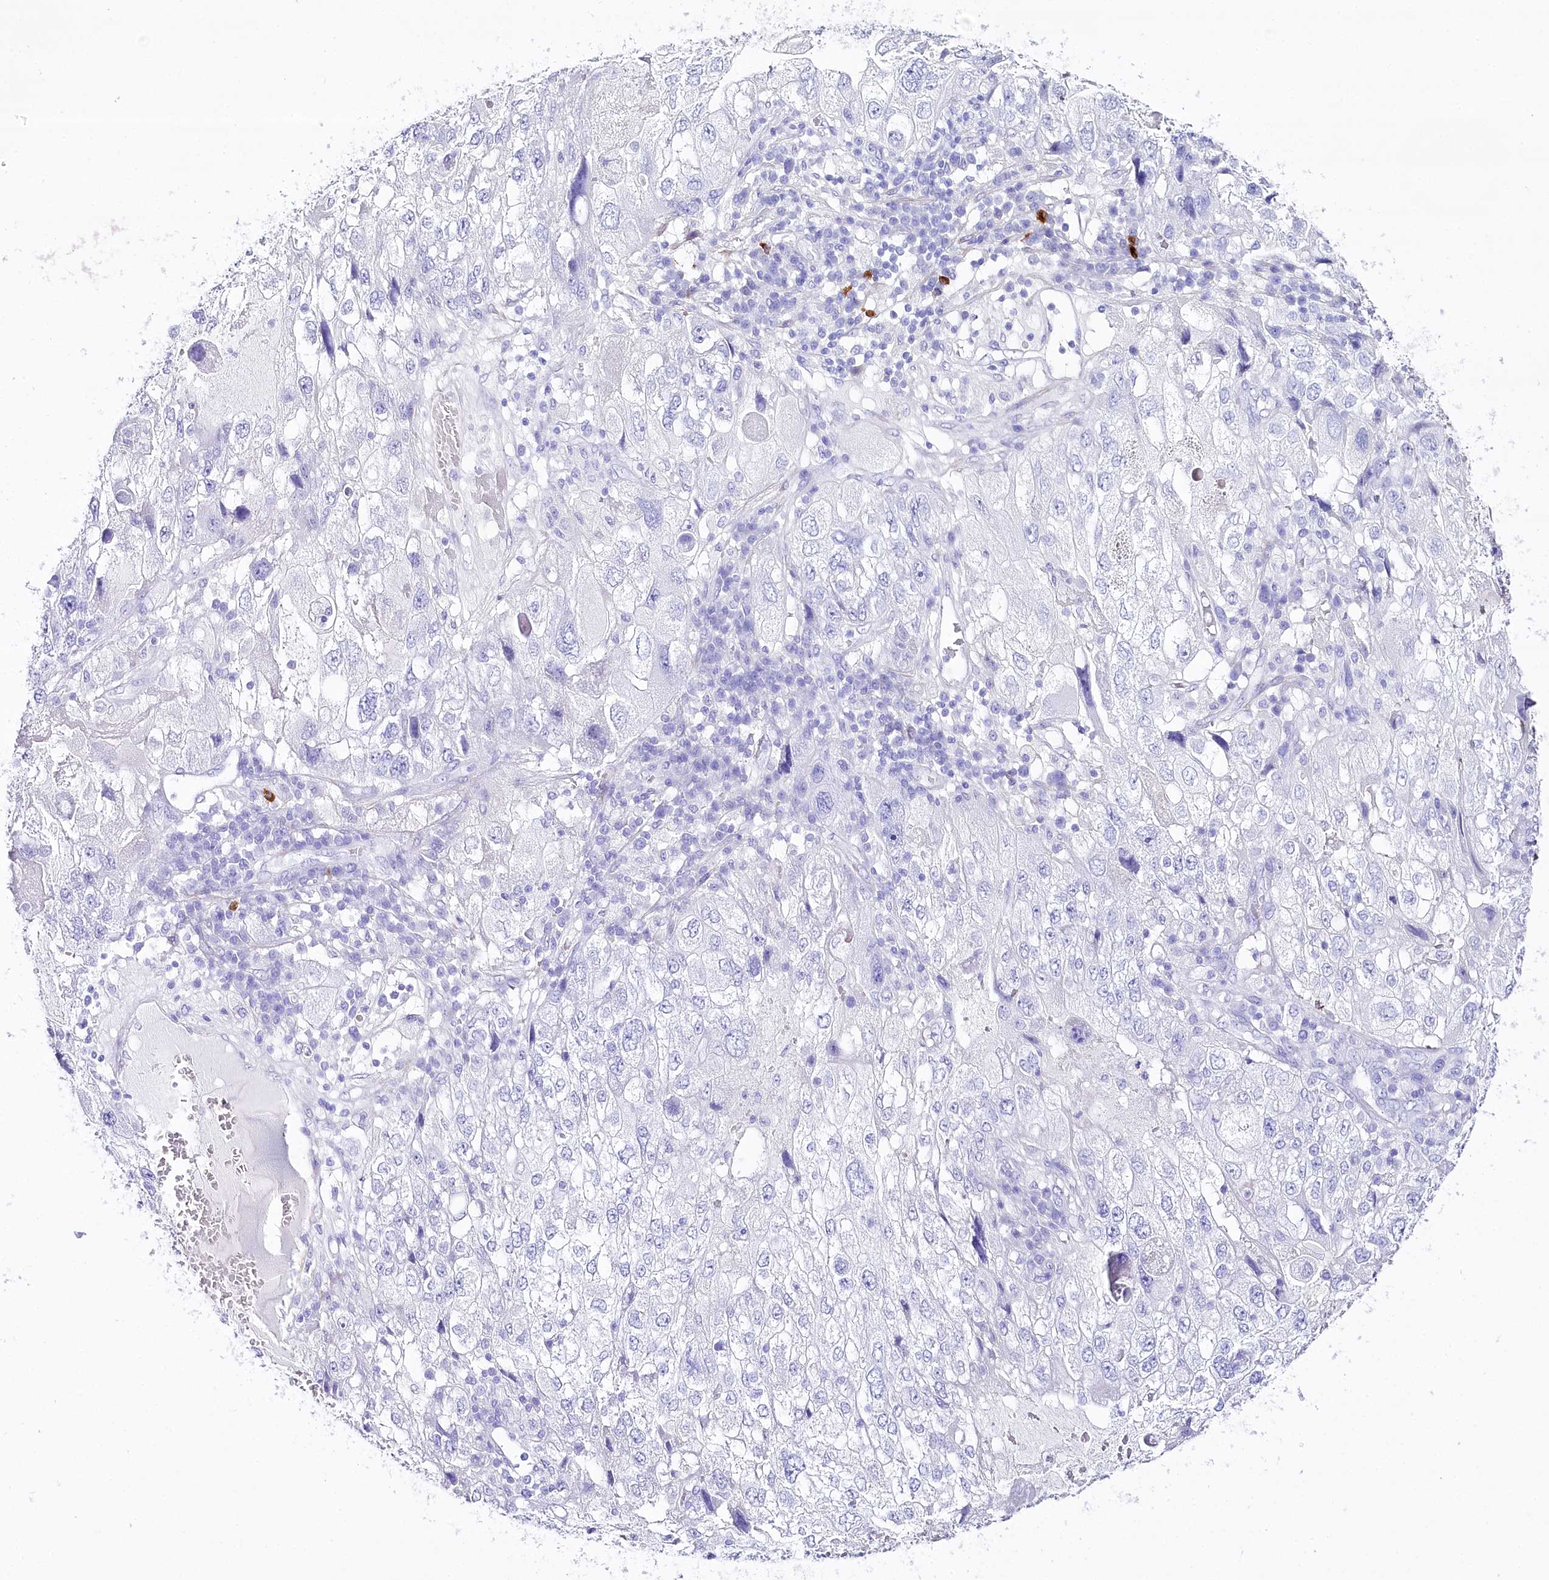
{"staining": {"intensity": "negative", "quantity": "none", "location": "none"}, "tissue": "endometrial cancer", "cell_type": "Tumor cells", "image_type": "cancer", "snomed": [{"axis": "morphology", "description": "Adenocarcinoma, NOS"}, {"axis": "topography", "description": "Endometrium"}], "caption": "Tumor cells are negative for protein expression in human endometrial cancer (adenocarcinoma). (DAB immunohistochemistry (IHC), high magnification).", "gene": "CSN3", "patient": {"sex": "female", "age": 49}}